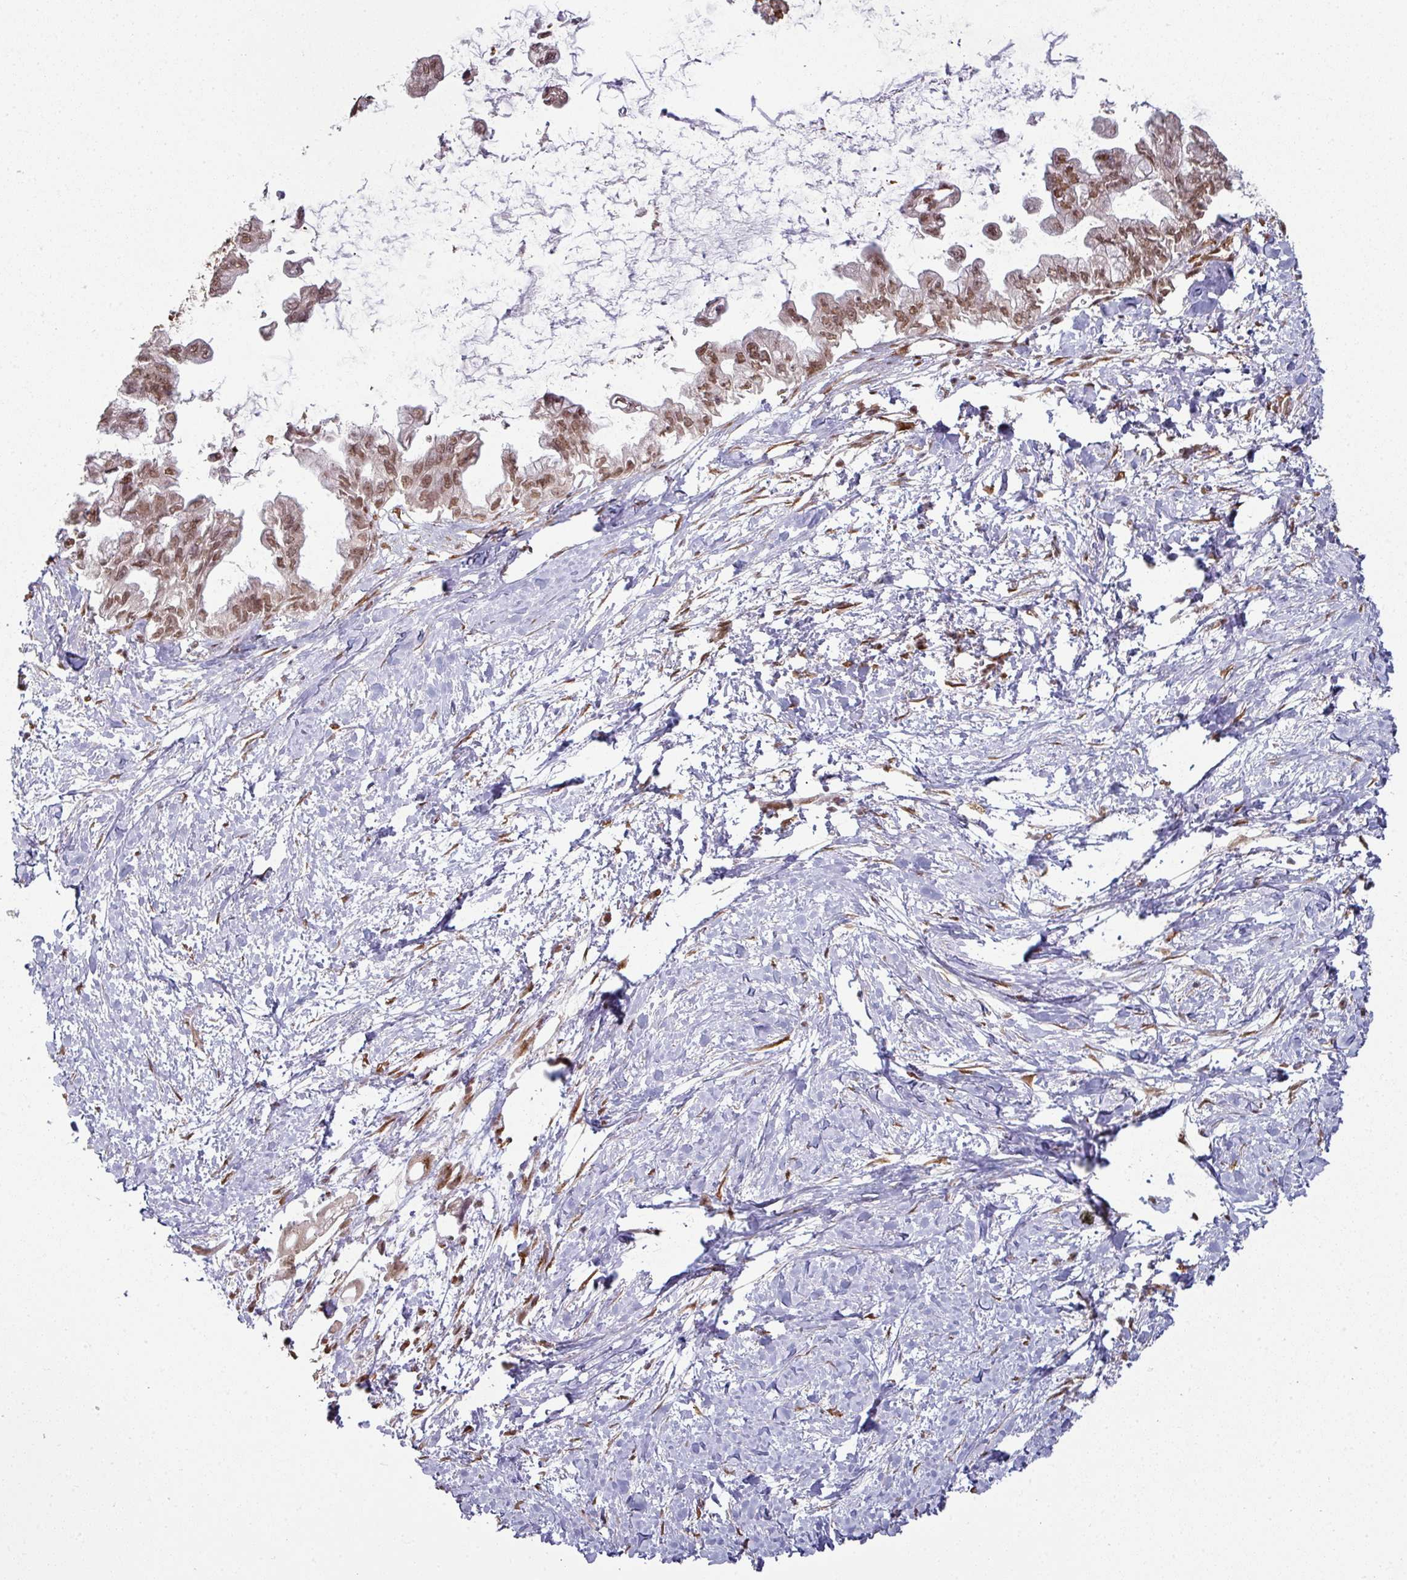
{"staining": {"intensity": "moderate", "quantity": ">75%", "location": "cytoplasmic/membranous,nuclear"}, "tissue": "pancreatic cancer", "cell_type": "Tumor cells", "image_type": "cancer", "snomed": [{"axis": "morphology", "description": "Adenocarcinoma, NOS"}, {"axis": "topography", "description": "Pancreas"}], "caption": "Approximately >75% of tumor cells in human pancreatic cancer (adenocarcinoma) exhibit moderate cytoplasmic/membranous and nuclear protein positivity as visualized by brown immunohistochemical staining.", "gene": "SIK3", "patient": {"sex": "male", "age": 61}}